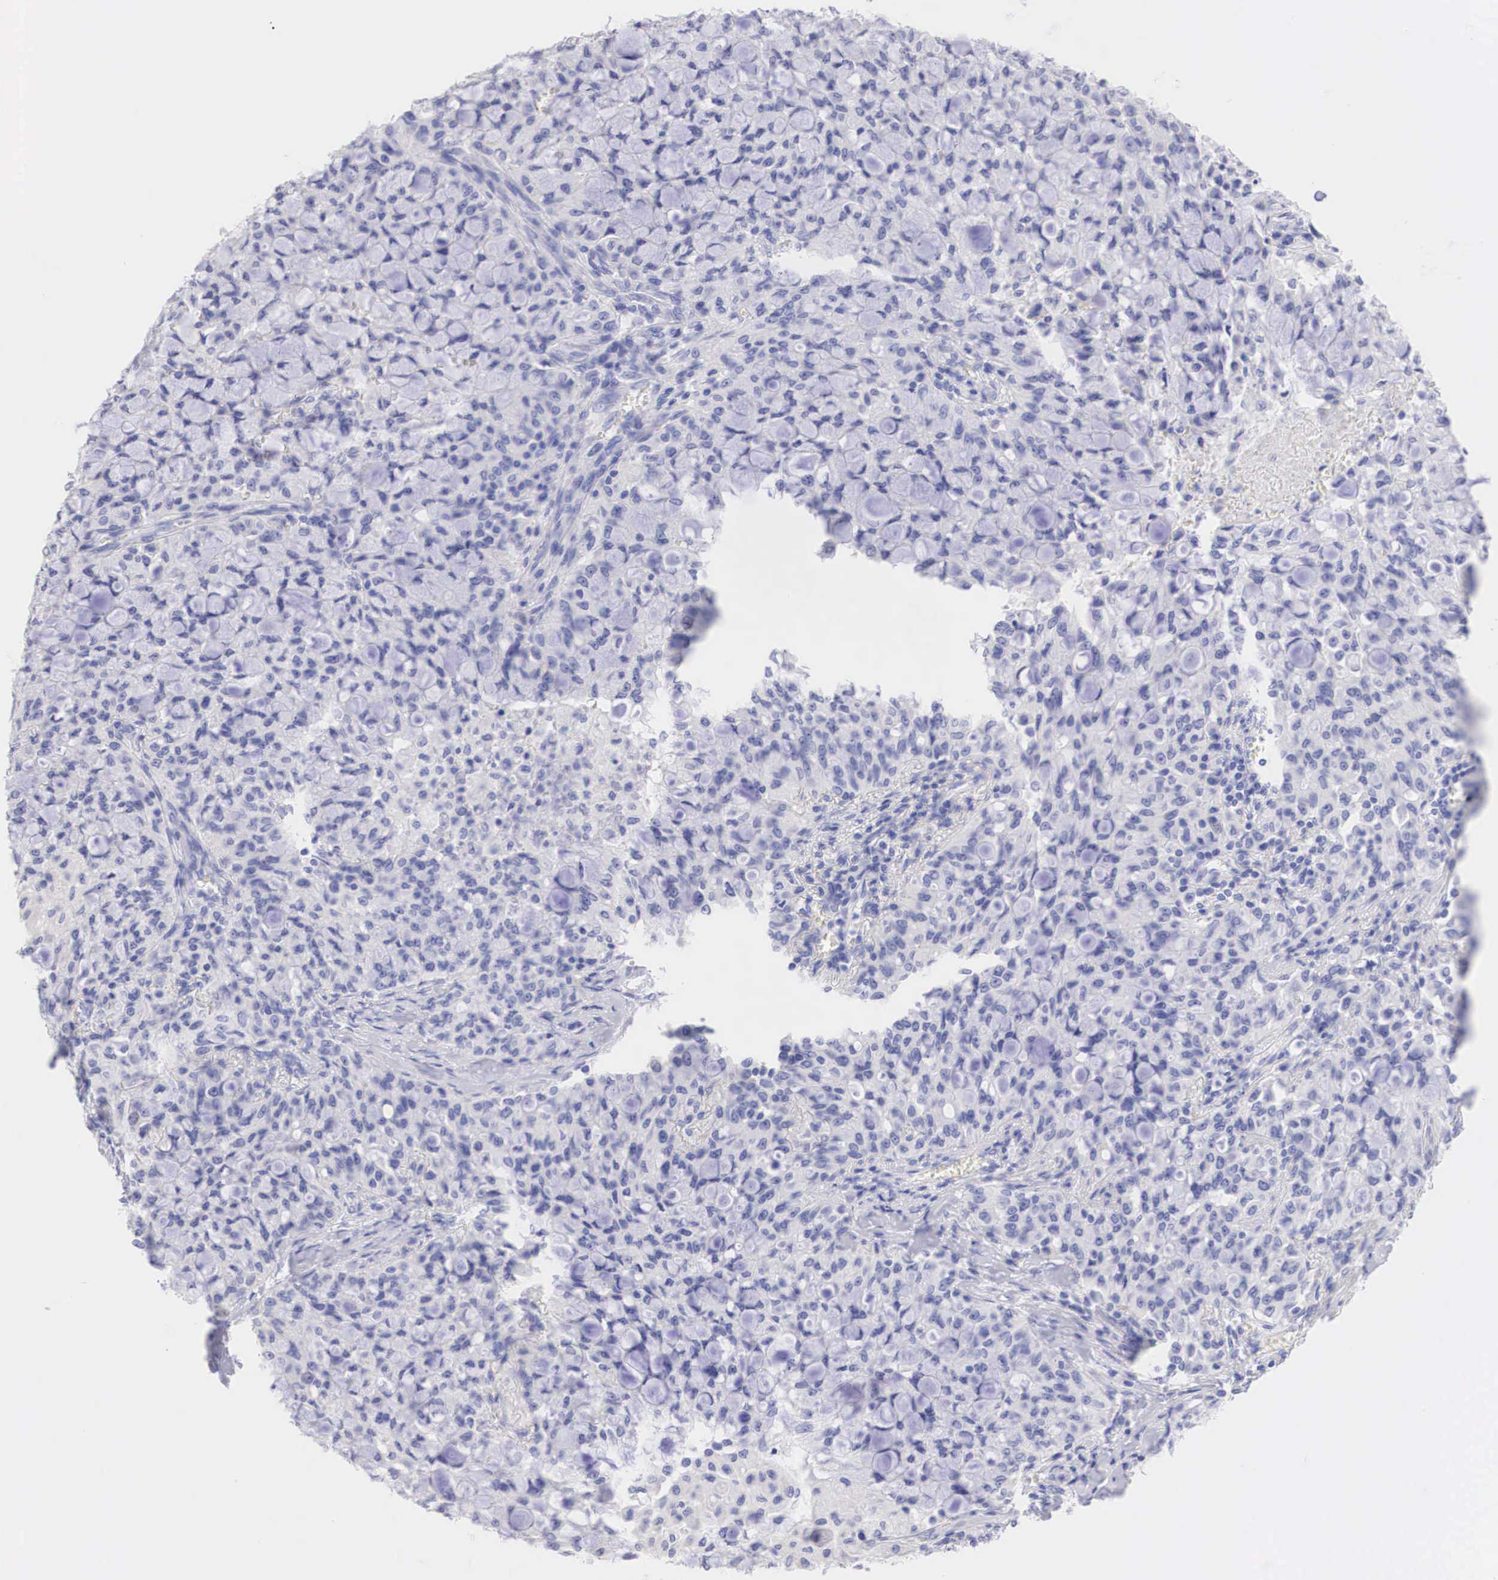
{"staining": {"intensity": "negative", "quantity": "none", "location": "none"}, "tissue": "lung cancer", "cell_type": "Tumor cells", "image_type": "cancer", "snomed": [{"axis": "morphology", "description": "Adenocarcinoma, NOS"}, {"axis": "topography", "description": "Lung"}], "caption": "High power microscopy image of an immunohistochemistry image of lung cancer (adenocarcinoma), revealing no significant expression in tumor cells.", "gene": "ERBB2", "patient": {"sex": "female", "age": 44}}